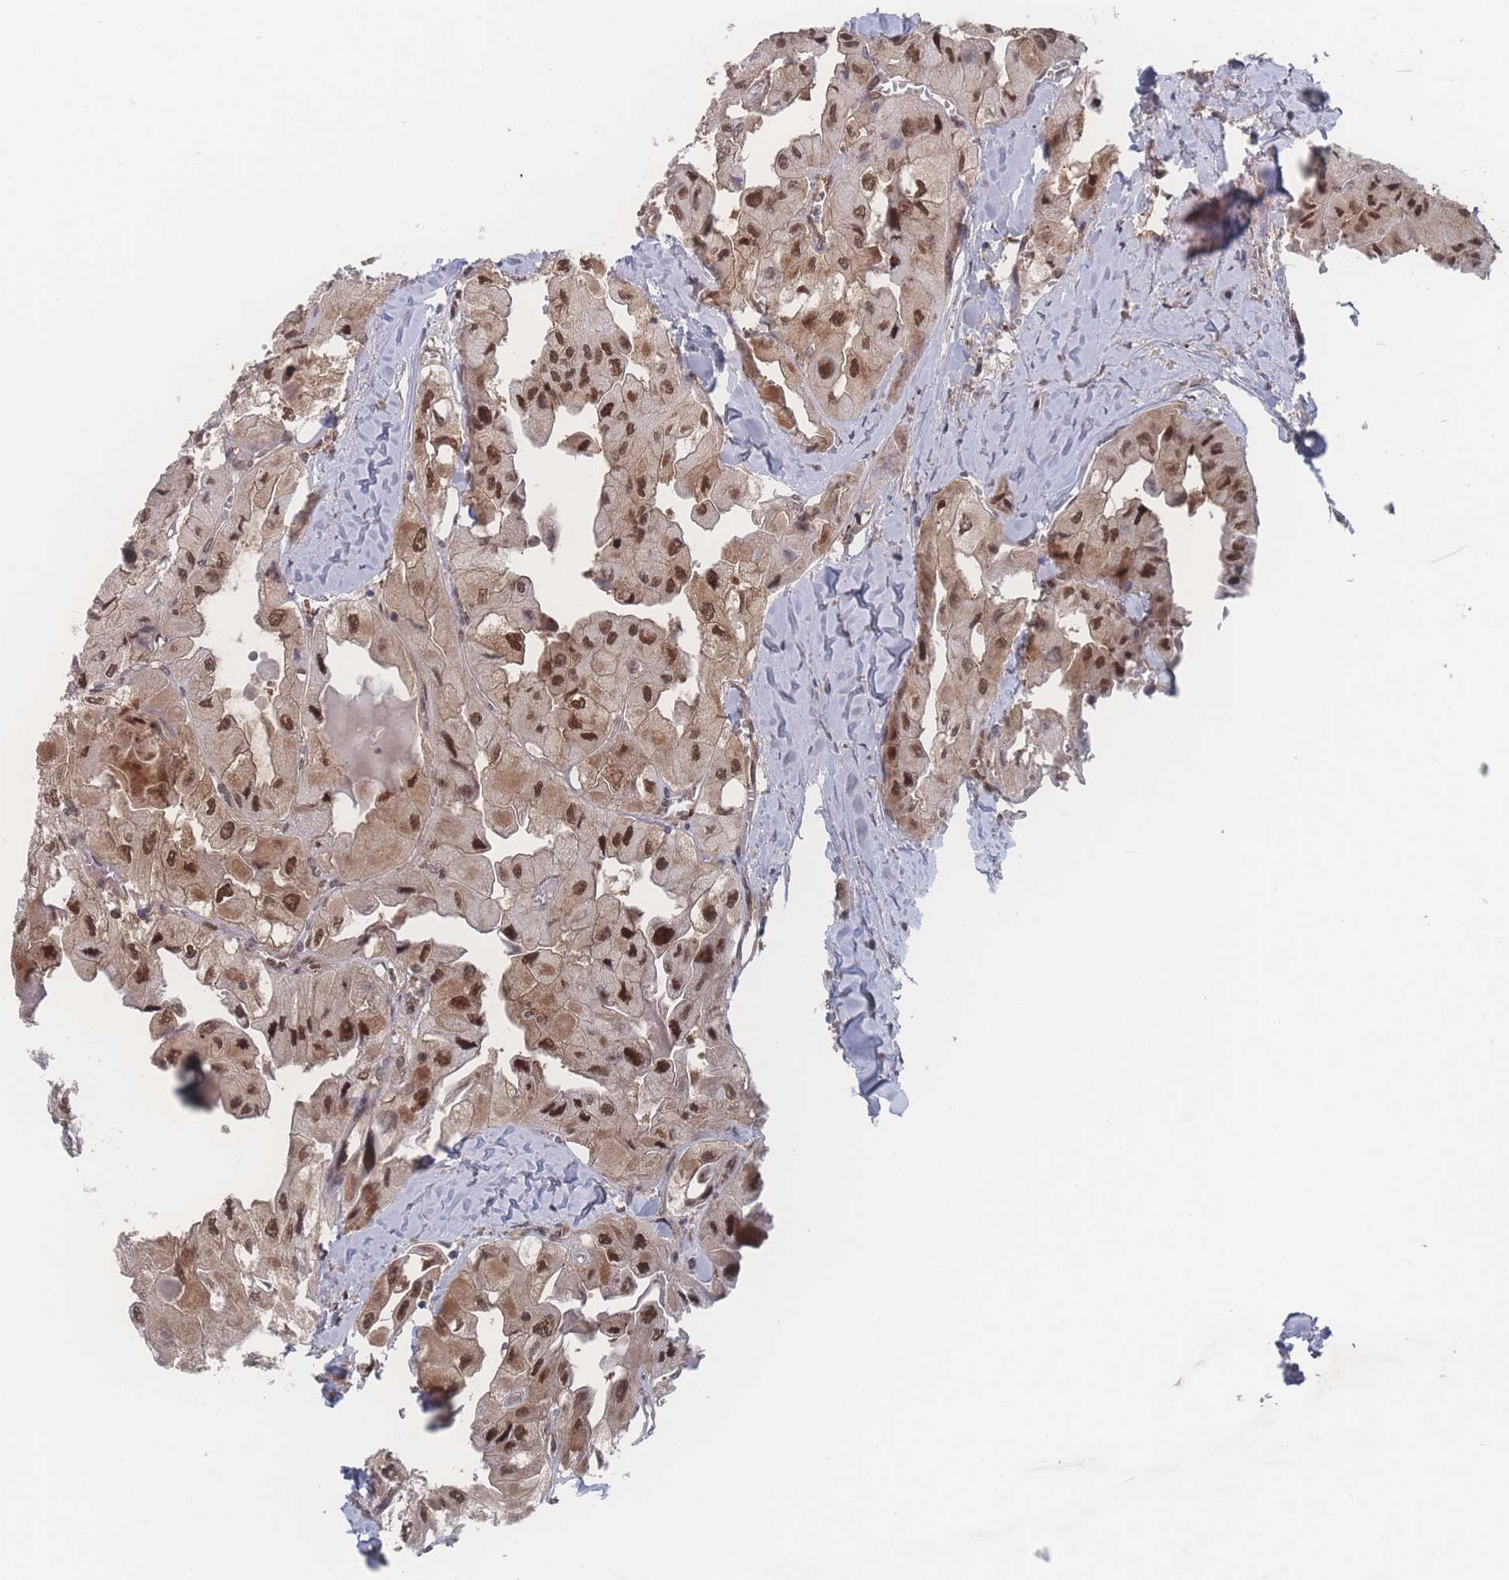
{"staining": {"intensity": "strong", "quantity": ">75%", "location": "nuclear"}, "tissue": "thyroid cancer", "cell_type": "Tumor cells", "image_type": "cancer", "snomed": [{"axis": "morphology", "description": "Normal tissue, NOS"}, {"axis": "morphology", "description": "Papillary adenocarcinoma, NOS"}, {"axis": "topography", "description": "Thyroid gland"}], "caption": "Immunohistochemical staining of thyroid cancer (papillary adenocarcinoma) reveals high levels of strong nuclear protein expression in approximately >75% of tumor cells.", "gene": "PSMA1", "patient": {"sex": "female", "age": 59}}